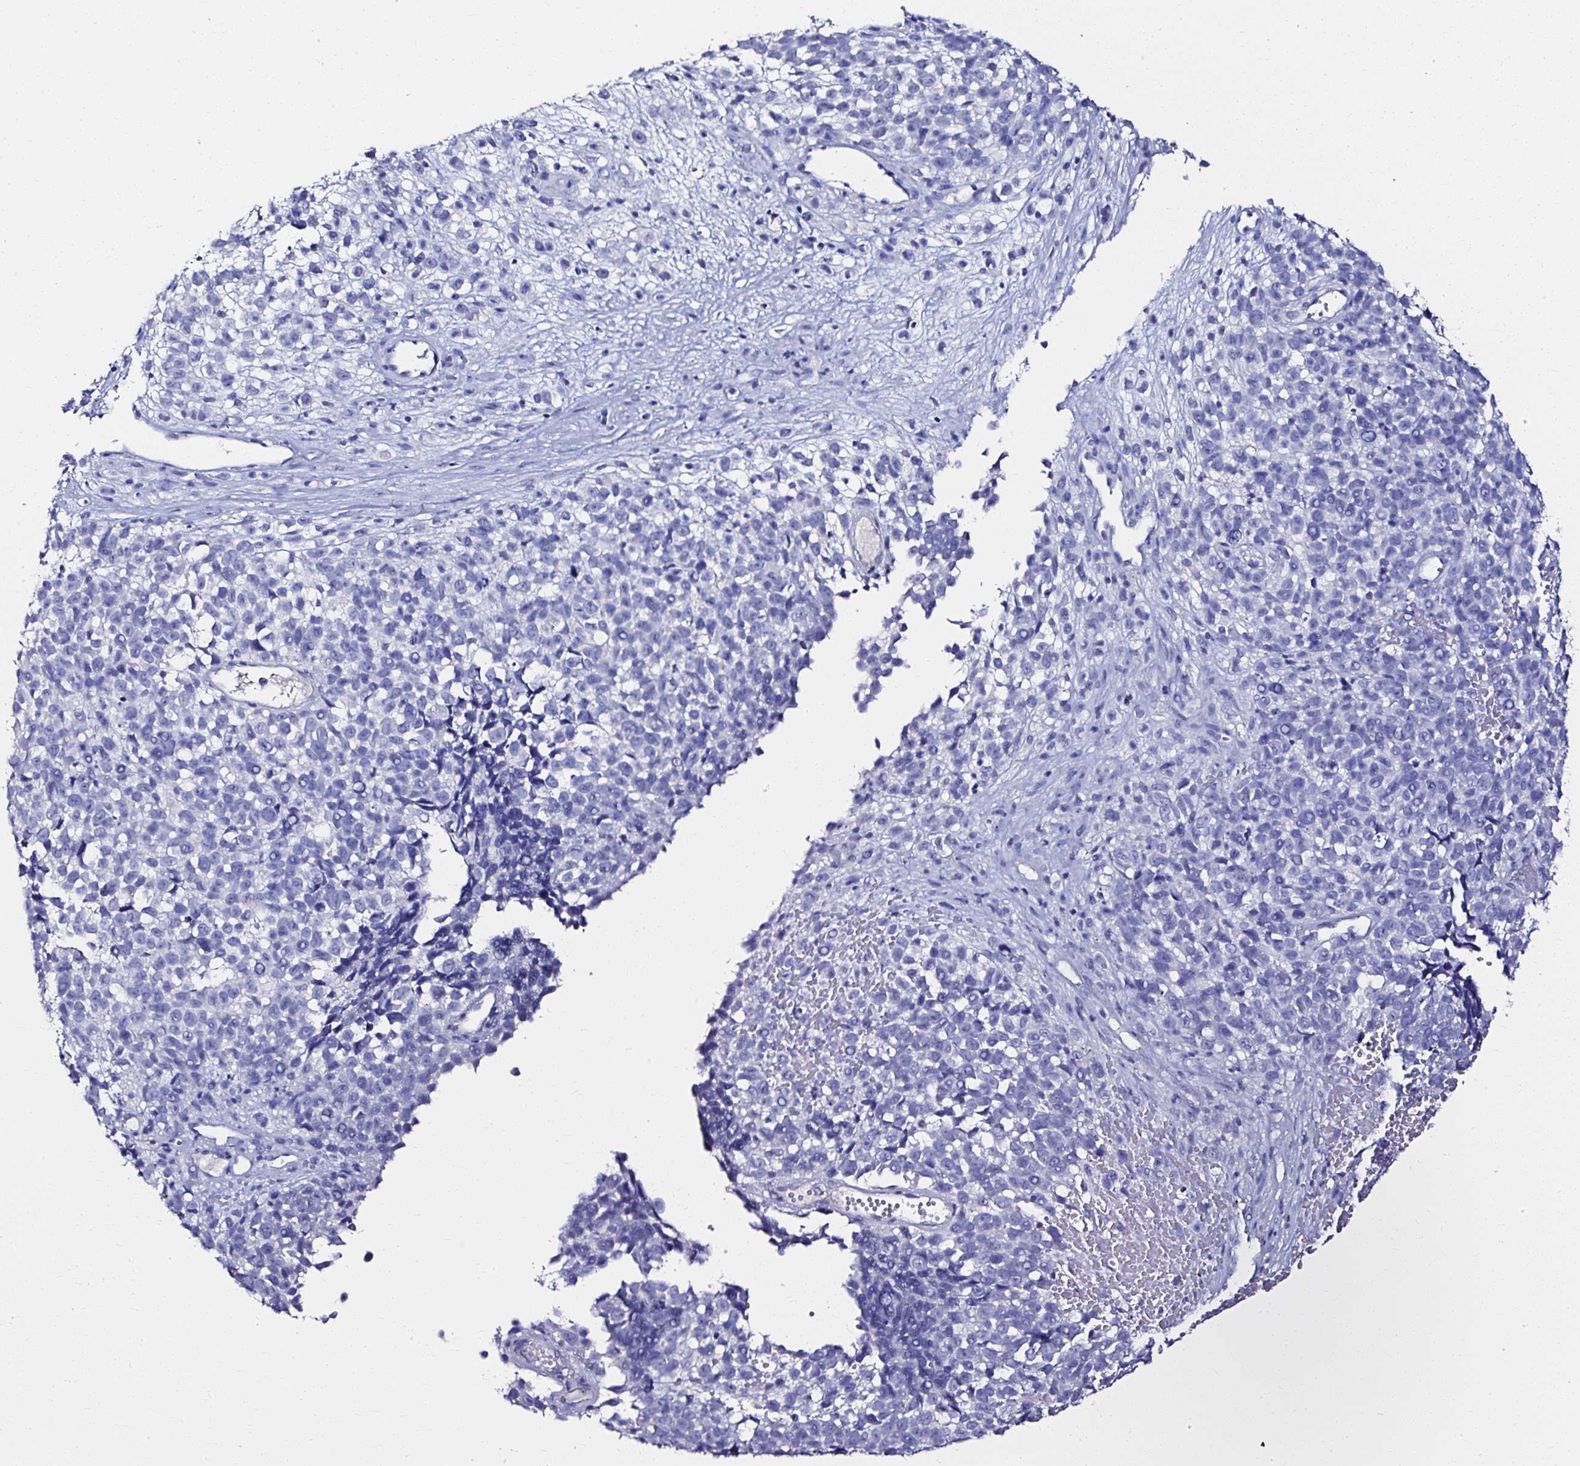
{"staining": {"intensity": "negative", "quantity": "none", "location": "none"}, "tissue": "melanoma", "cell_type": "Tumor cells", "image_type": "cancer", "snomed": [{"axis": "morphology", "description": "Malignant melanoma, NOS"}, {"axis": "topography", "description": "Nose, NOS"}], "caption": "This is an immunohistochemistry (IHC) histopathology image of human melanoma. There is no staining in tumor cells.", "gene": "ATP2A1", "patient": {"sex": "female", "age": 48}}